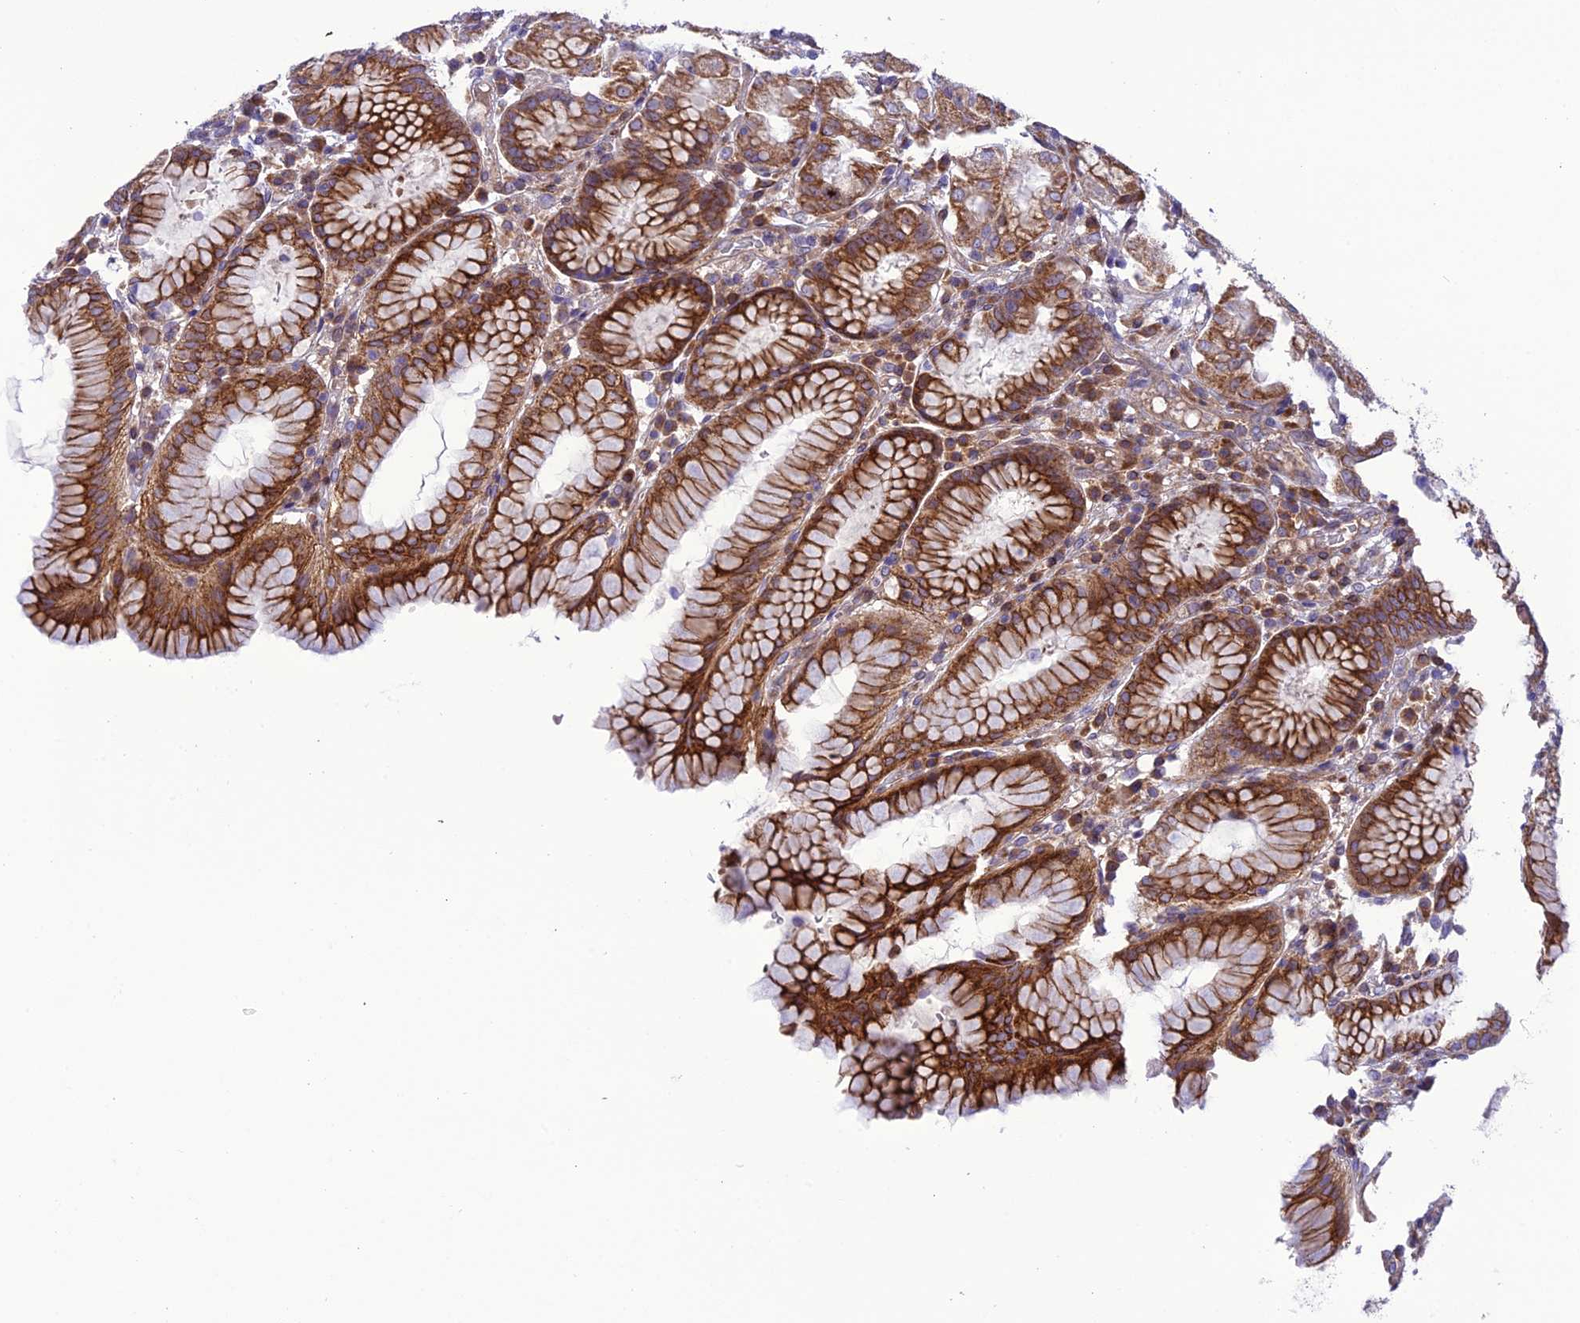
{"staining": {"intensity": "strong", "quantity": "25%-75%", "location": "cytoplasmic/membranous"}, "tissue": "stomach", "cell_type": "Glandular cells", "image_type": "normal", "snomed": [{"axis": "morphology", "description": "Normal tissue, NOS"}, {"axis": "topography", "description": "Stomach"}, {"axis": "topography", "description": "Stomach, lower"}], "caption": "Protein expression by immunohistochemistry (IHC) demonstrates strong cytoplasmic/membranous staining in about 25%-75% of glandular cells in benign stomach. The staining was performed using DAB to visualize the protein expression in brown, while the nuclei were stained in blue with hematoxylin (Magnification: 20x).", "gene": "JMY", "patient": {"sex": "female", "age": 56}}